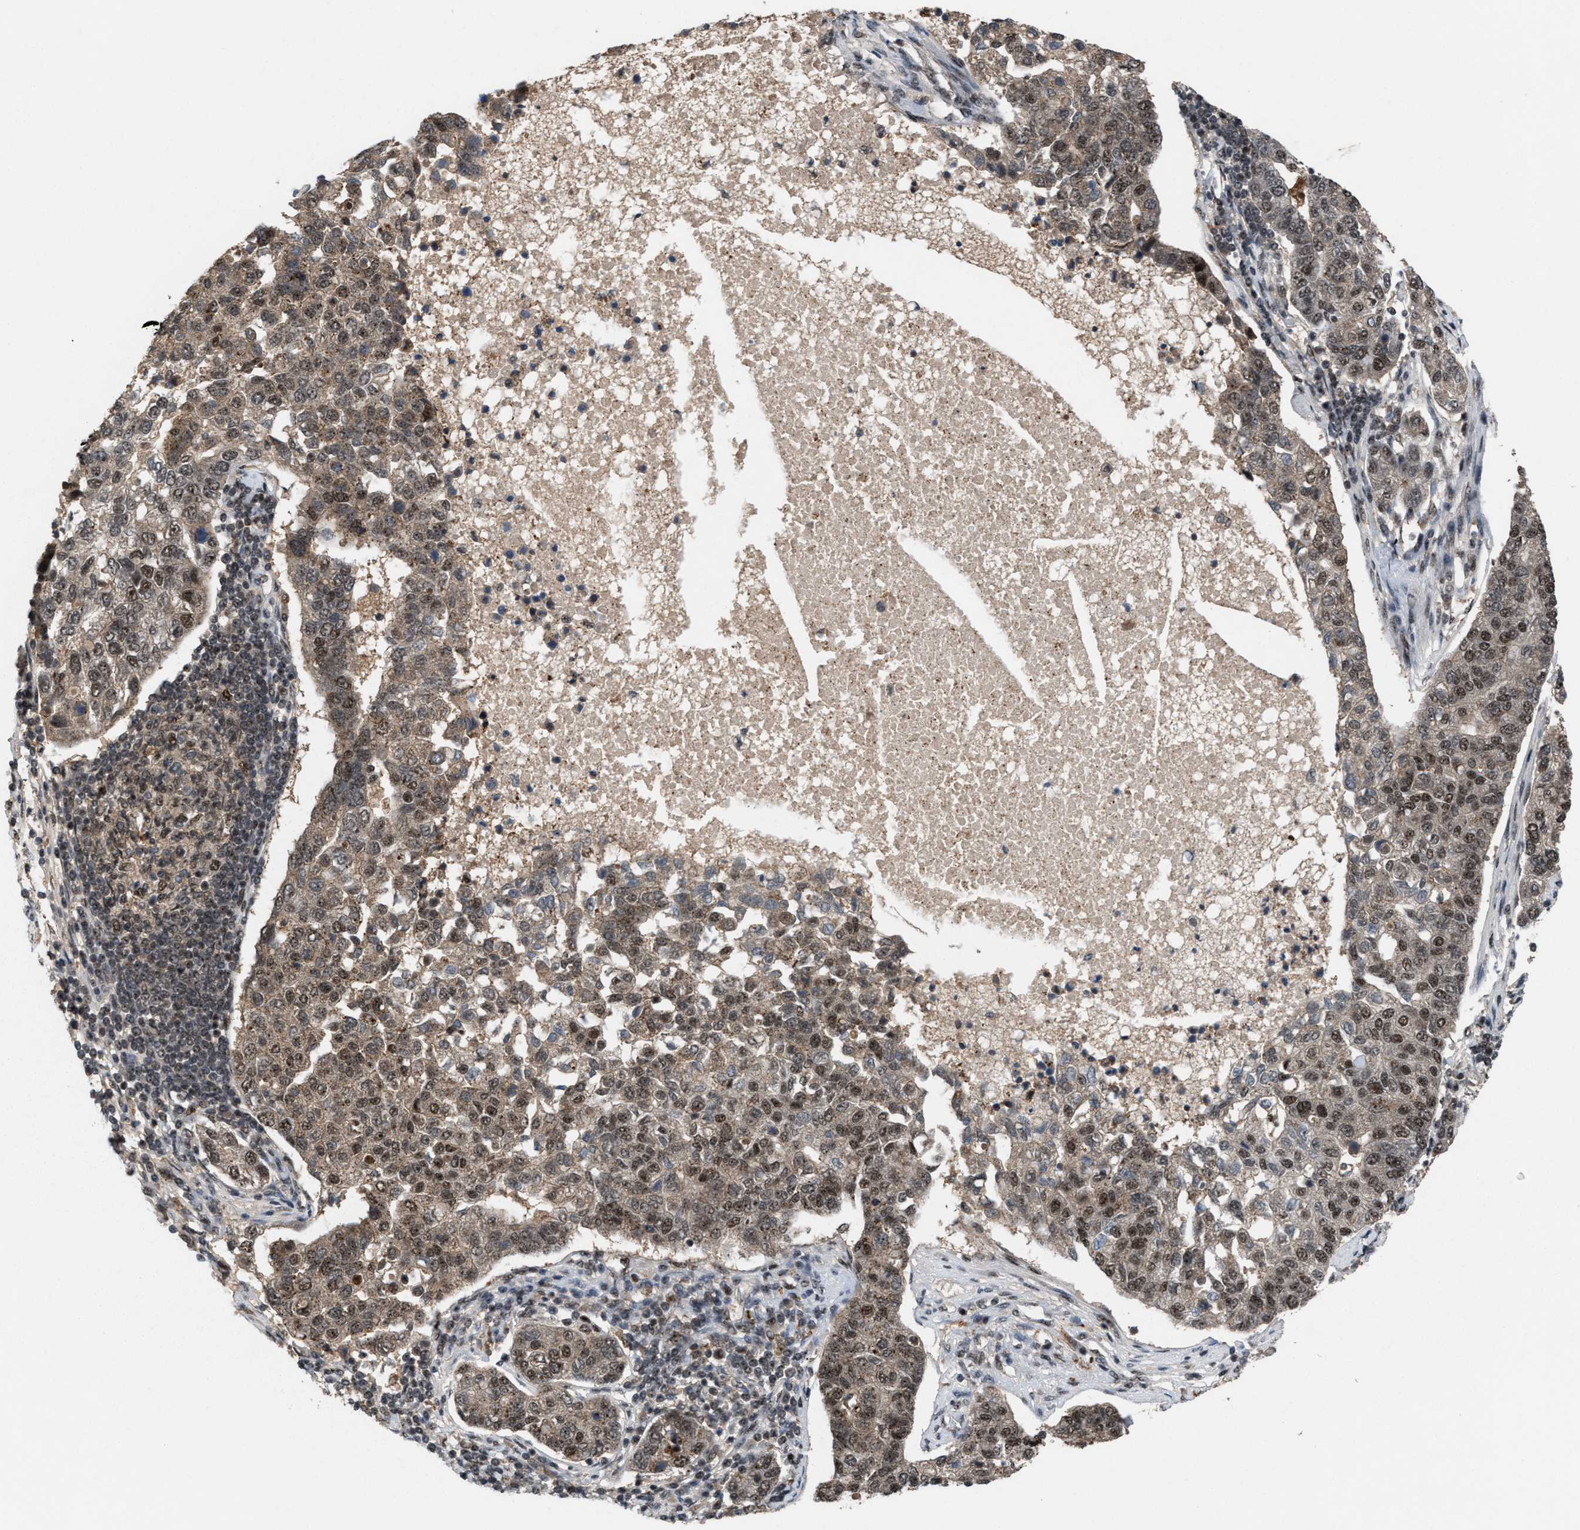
{"staining": {"intensity": "moderate", "quantity": ">75%", "location": "cytoplasmic/membranous,nuclear"}, "tissue": "pancreatic cancer", "cell_type": "Tumor cells", "image_type": "cancer", "snomed": [{"axis": "morphology", "description": "Adenocarcinoma, NOS"}, {"axis": "topography", "description": "Pancreas"}], "caption": "Tumor cells display moderate cytoplasmic/membranous and nuclear positivity in about >75% of cells in pancreatic cancer.", "gene": "PRPF4", "patient": {"sex": "female", "age": 61}}